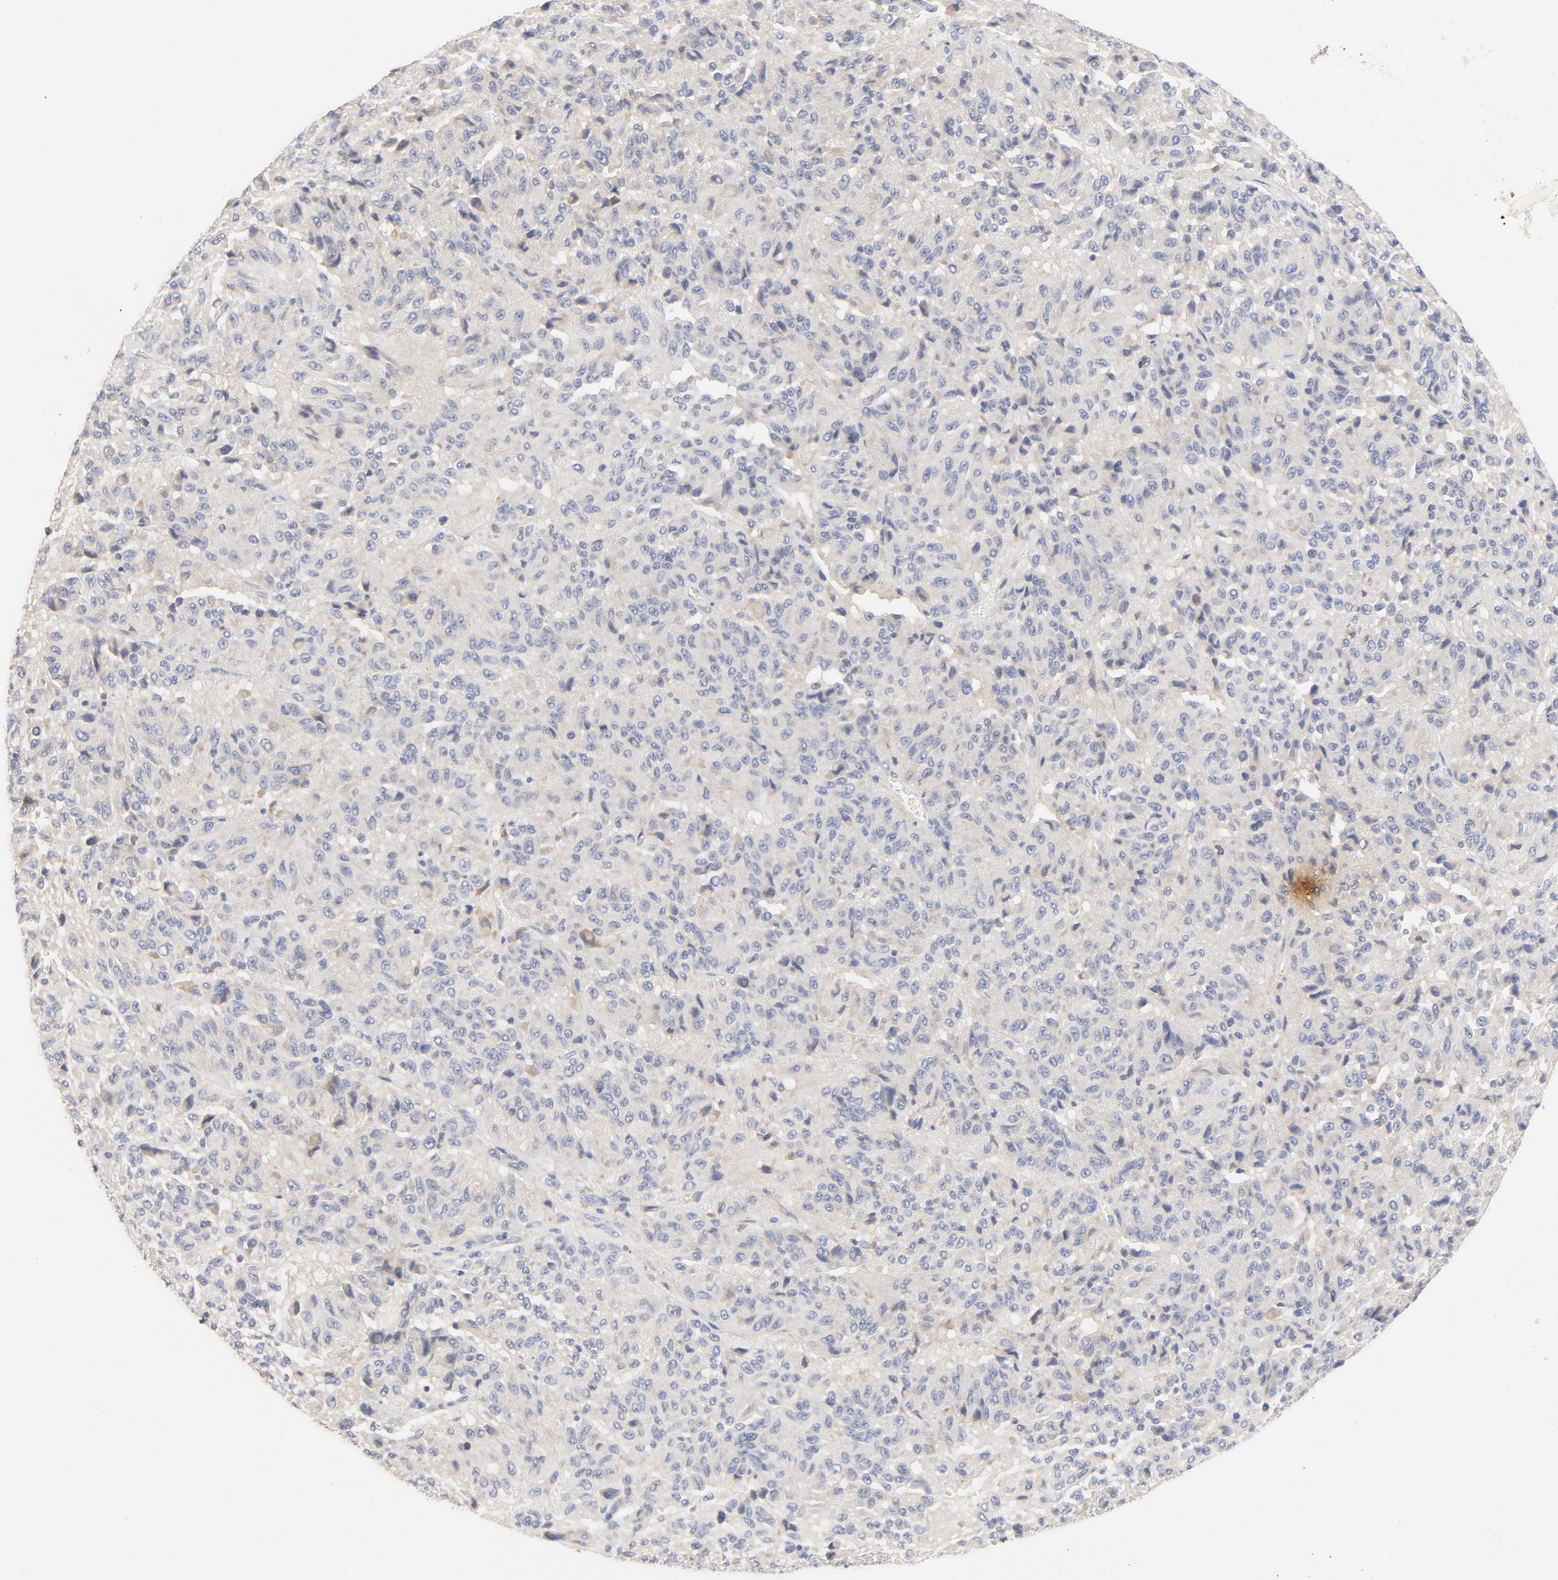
{"staining": {"intensity": "weak", "quantity": "<25%", "location": "cytoplasmic/membranous"}, "tissue": "melanoma", "cell_type": "Tumor cells", "image_type": "cancer", "snomed": [{"axis": "morphology", "description": "Malignant melanoma, Metastatic site"}, {"axis": "topography", "description": "Lung"}], "caption": "Tumor cells are negative for brown protein staining in malignant melanoma (metastatic site). (DAB immunohistochemistry visualized using brightfield microscopy, high magnification).", "gene": "TLR4", "patient": {"sex": "male", "age": 64}}